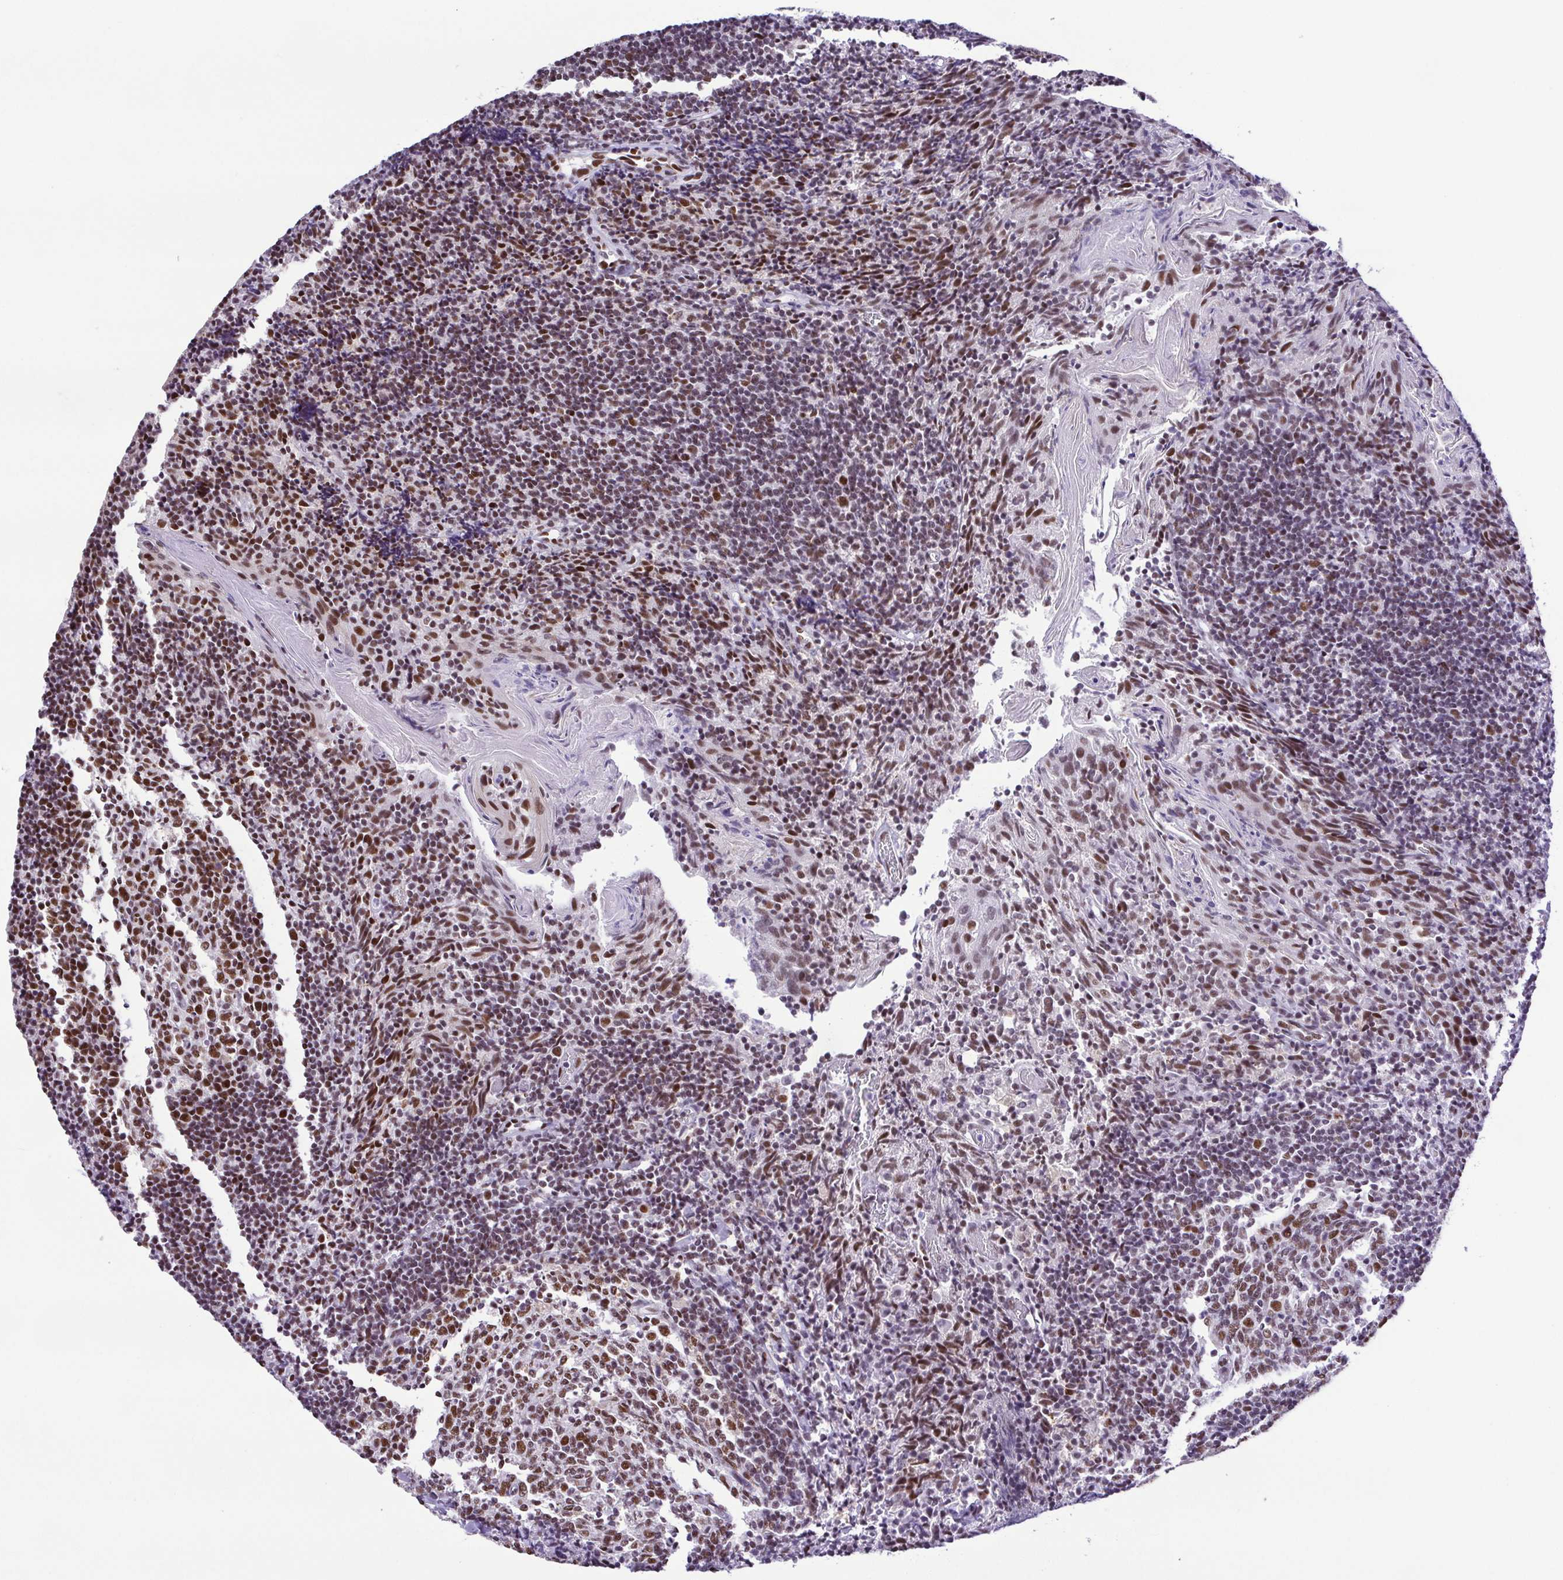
{"staining": {"intensity": "moderate", "quantity": ">75%", "location": "nuclear"}, "tissue": "tonsil", "cell_type": "Germinal center cells", "image_type": "normal", "snomed": [{"axis": "morphology", "description": "Normal tissue, NOS"}, {"axis": "topography", "description": "Tonsil"}], "caption": "Immunohistochemical staining of normal human tonsil demonstrates >75% levels of moderate nuclear protein positivity in about >75% of germinal center cells.", "gene": "TRIM28", "patient": {"sex": "female", "age": 10}}